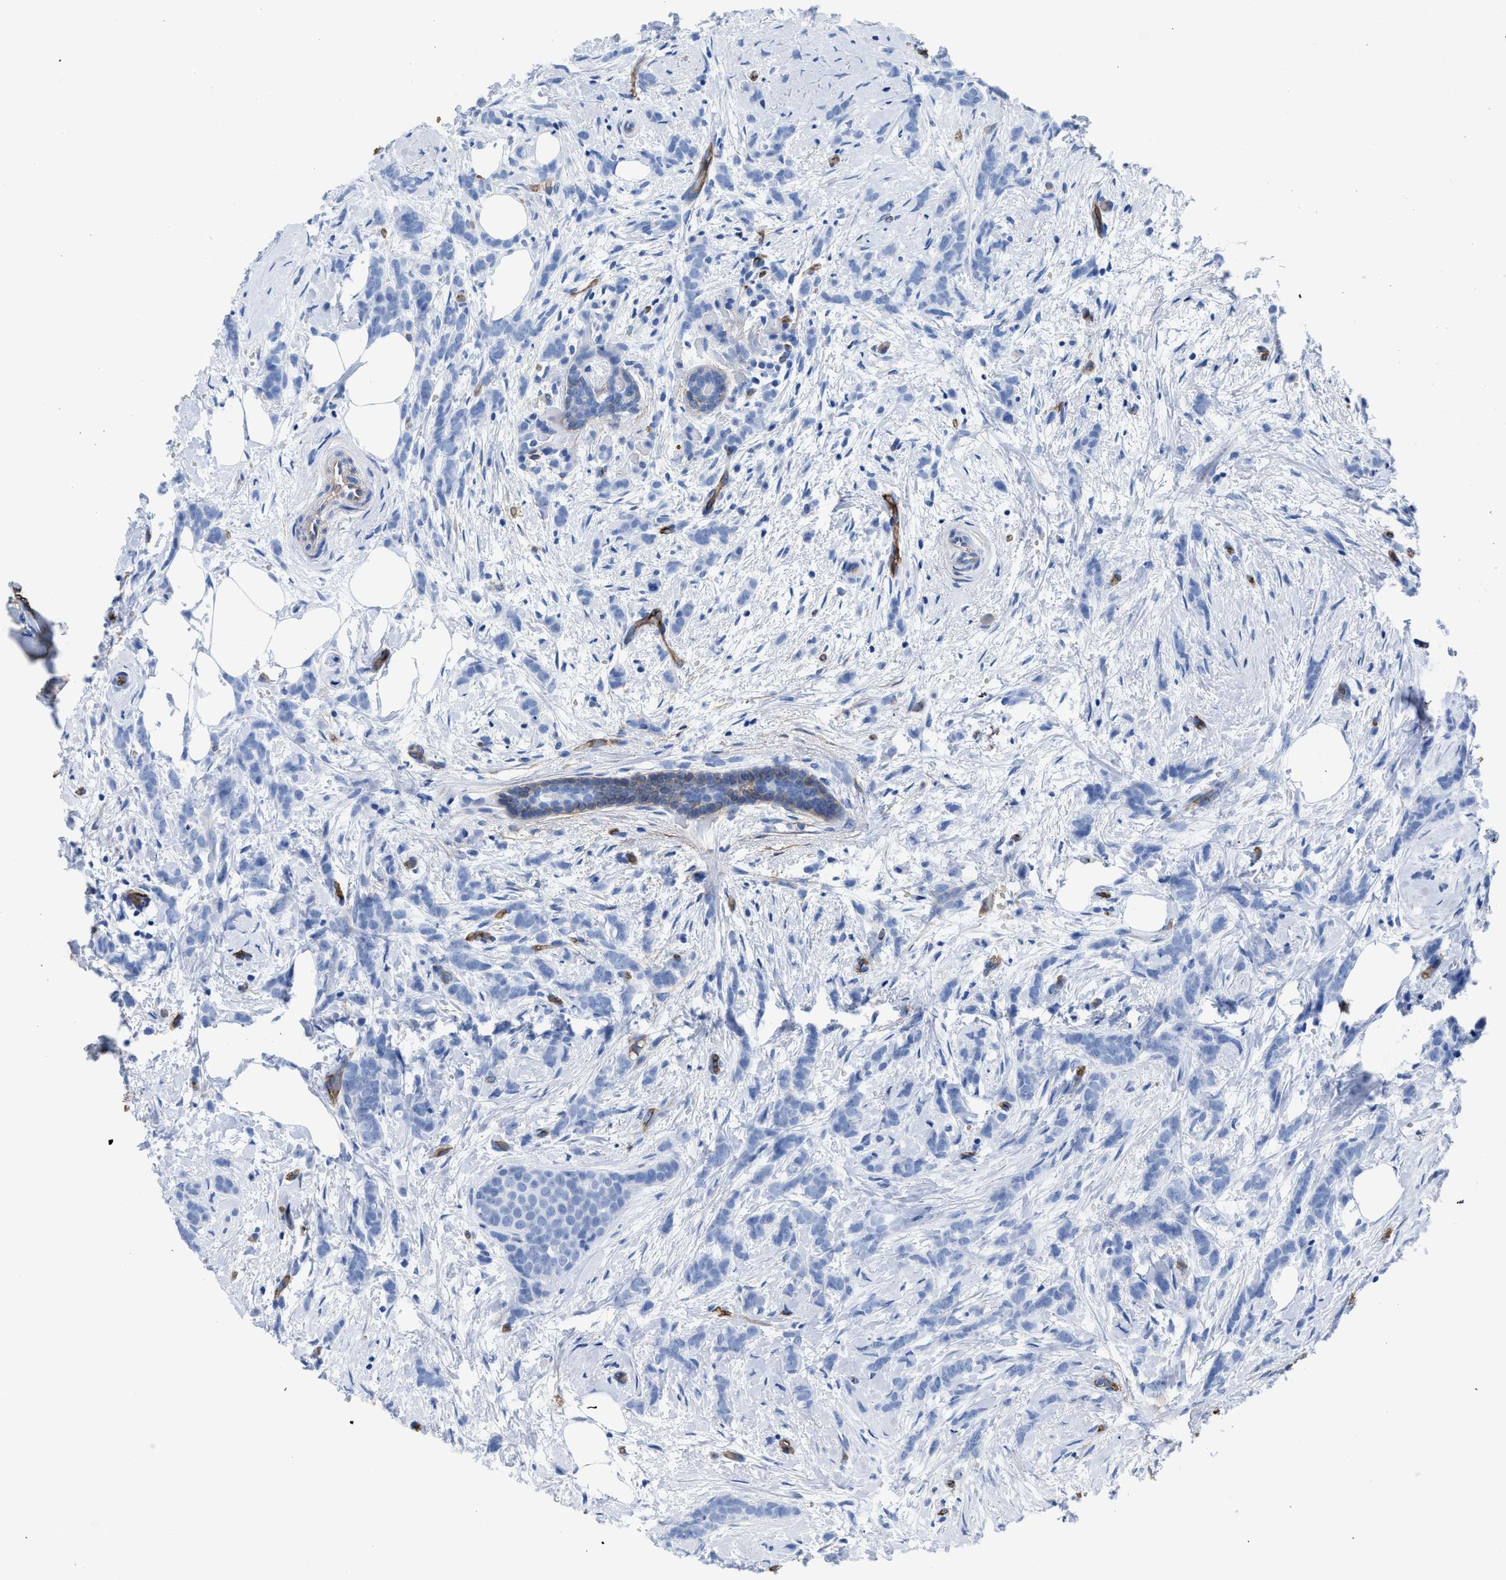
{"staining": {"intensity": "negative", "quantity": "none", "location": "none"}, "tissue": "breast cancer", "cell_type": "Tumor cells", "image_type": "cancer", "snomed": [{"axis": "morphology", "description": "Lobular carcinoma, in situ"}, {"axis": "morphology", "description": "Lobular carcinoma"}, {"axis": "topography", "description": "Breast"}], "caption": "Breast cancer (lobular carcinoma in situ) stained for a protein using IHC reveals no positivity tumor cells.", "gene": "AQP1", "patient": {"sex": "female", "age": 41}}